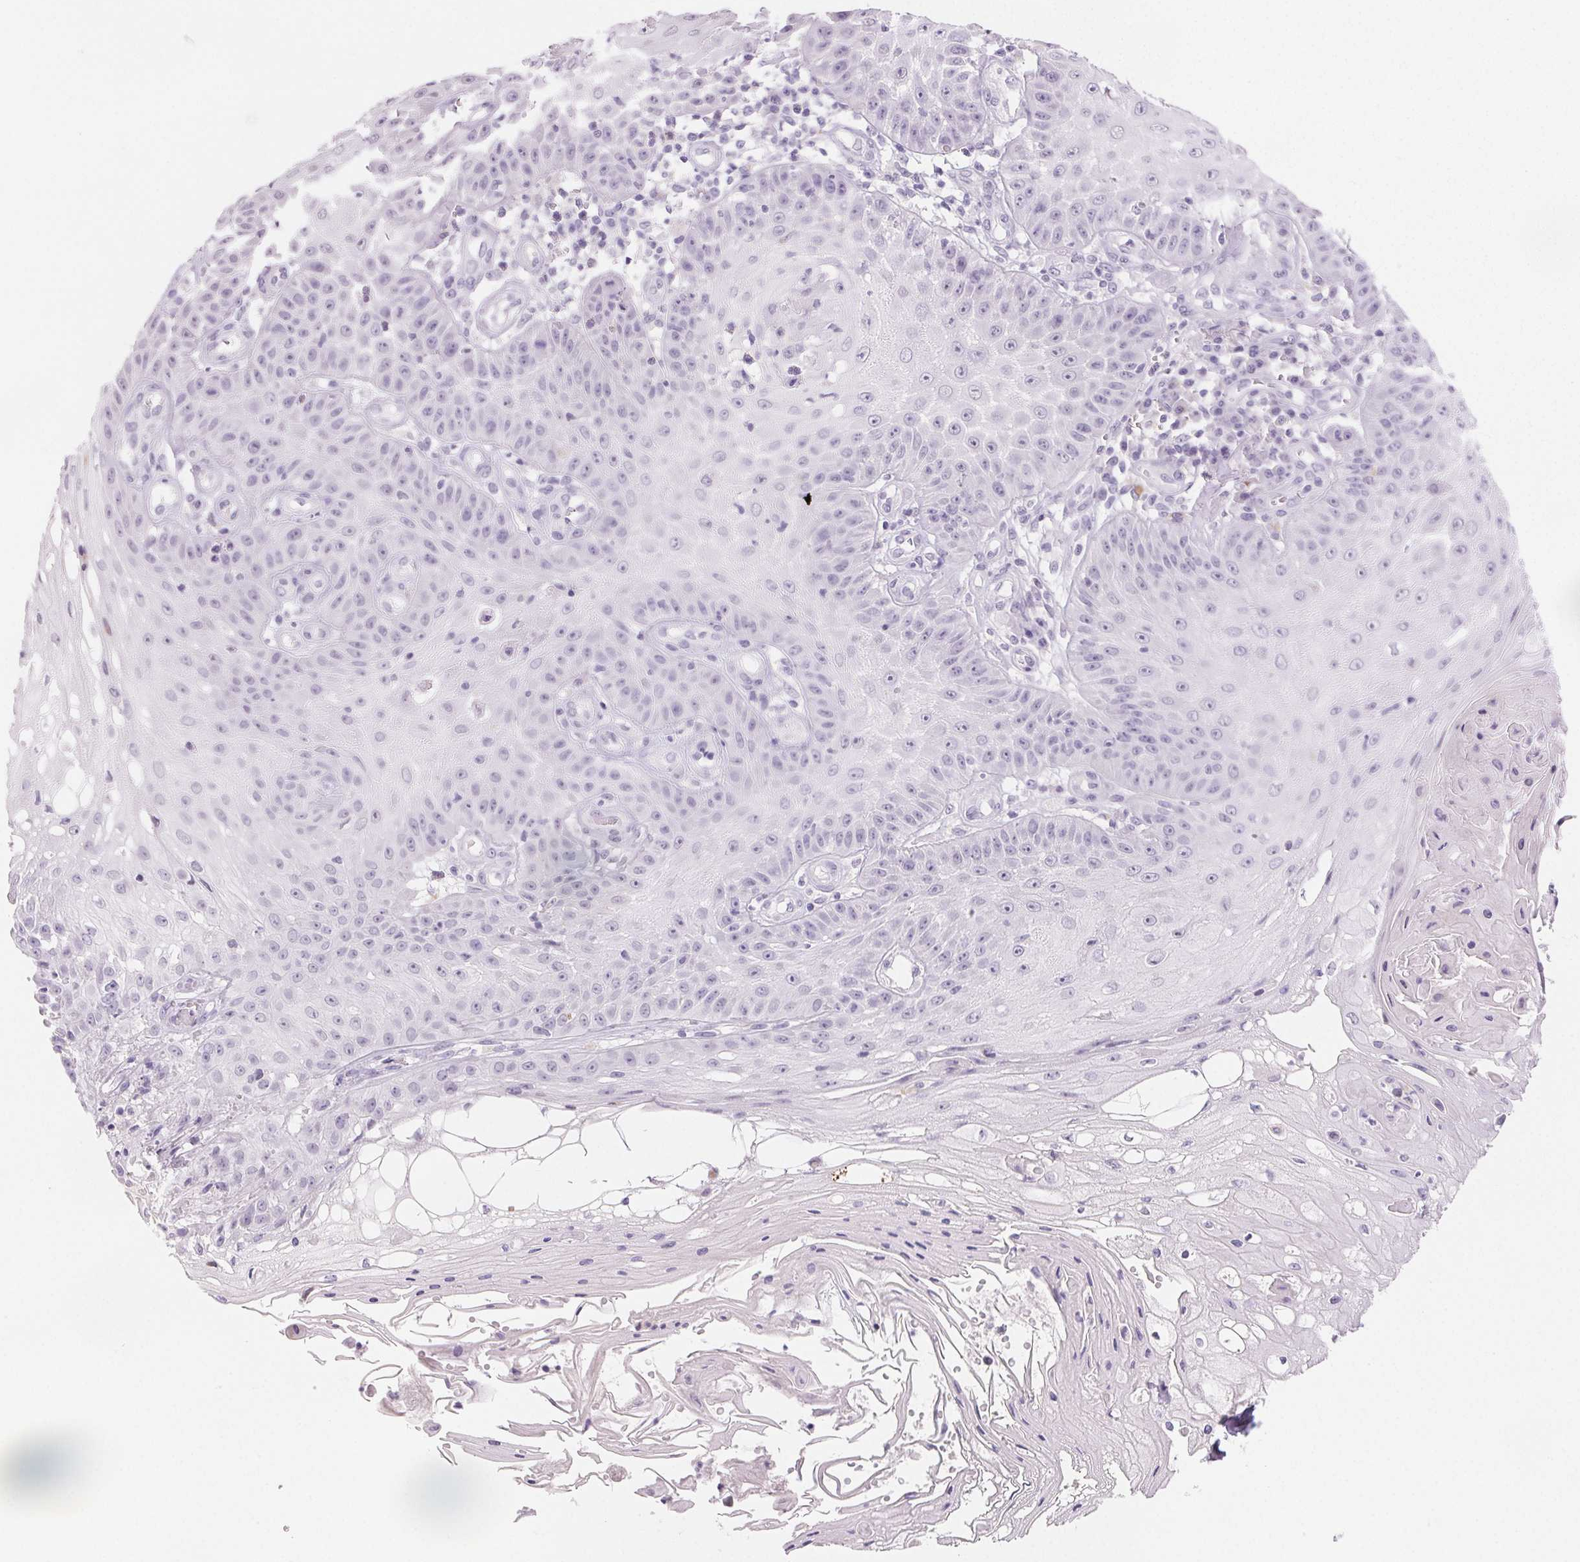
{"staining": {"intensity": "negative", "quantity": "none", "location": "none"}, "tissue": "skin cancer", "cell_type": "Tumor cells", "image_type": "cancer", "snomed": [{"axis": "morphology", "description": "Squamous cell carcinoma, NOS"}, {"axis": "topography", "description": "Skin"}], "caption": "Skin cancer (squamous cell carcinoma) was stained to show a protein in brown. There is no significant expression in tumor cells.", "gene": "BPIFB2", "patient": {"sex": "male", "age": 70}}